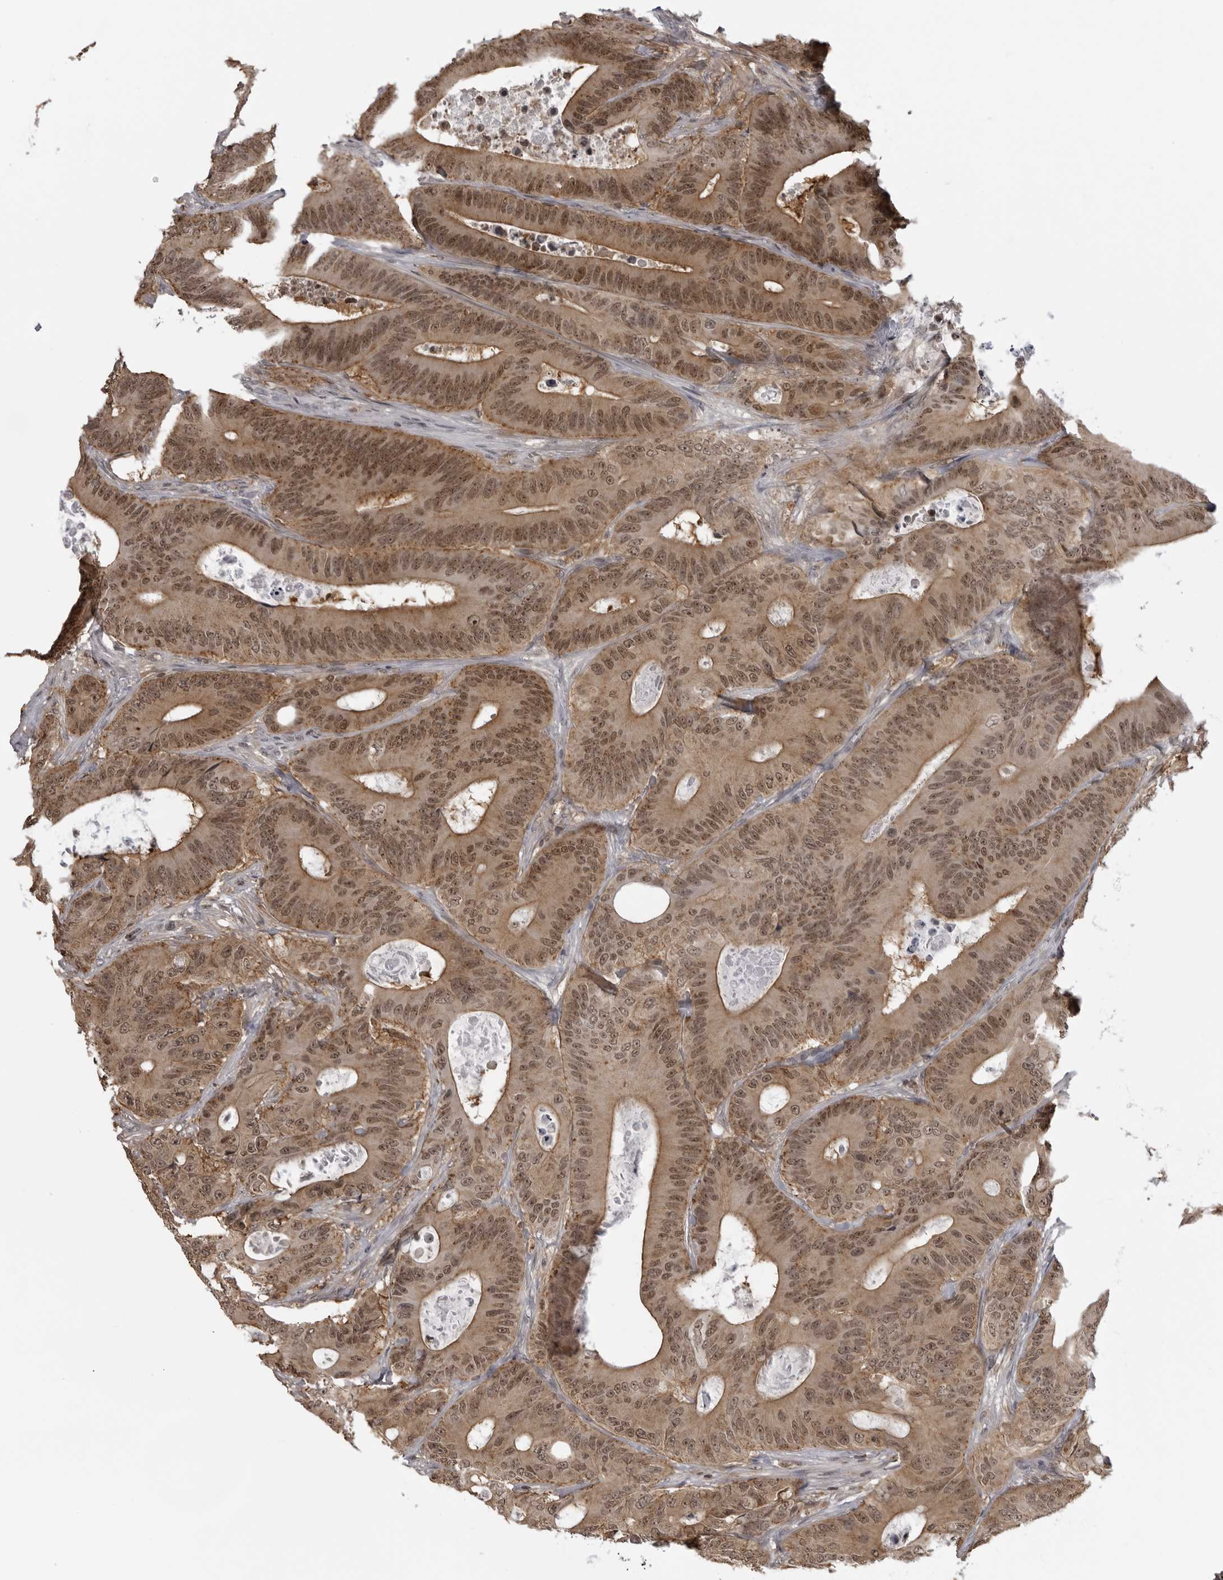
{"staining": {"intensity": "moderate", "quantity": ">75%", "location": "cytoplasmic/membranous,nuclear"}, "tissue": "colorectal cancer", "cell_type": "Tumor cells", "image_type": "cancer", "snomed": [{"axis": "morphology", "description": "Adenocarcinoma, NOS"}, {"axis": "topography", "description": "Colon"}], "caption": "Protein staining by IHC shows moderate cytoplasmic/membranous and nuclear positivity in approximately >75% of tumor cells in colorectal adenocarcinoma.", "gene": "PDCL3", "patient": {"sex": "male", "age": 83}}